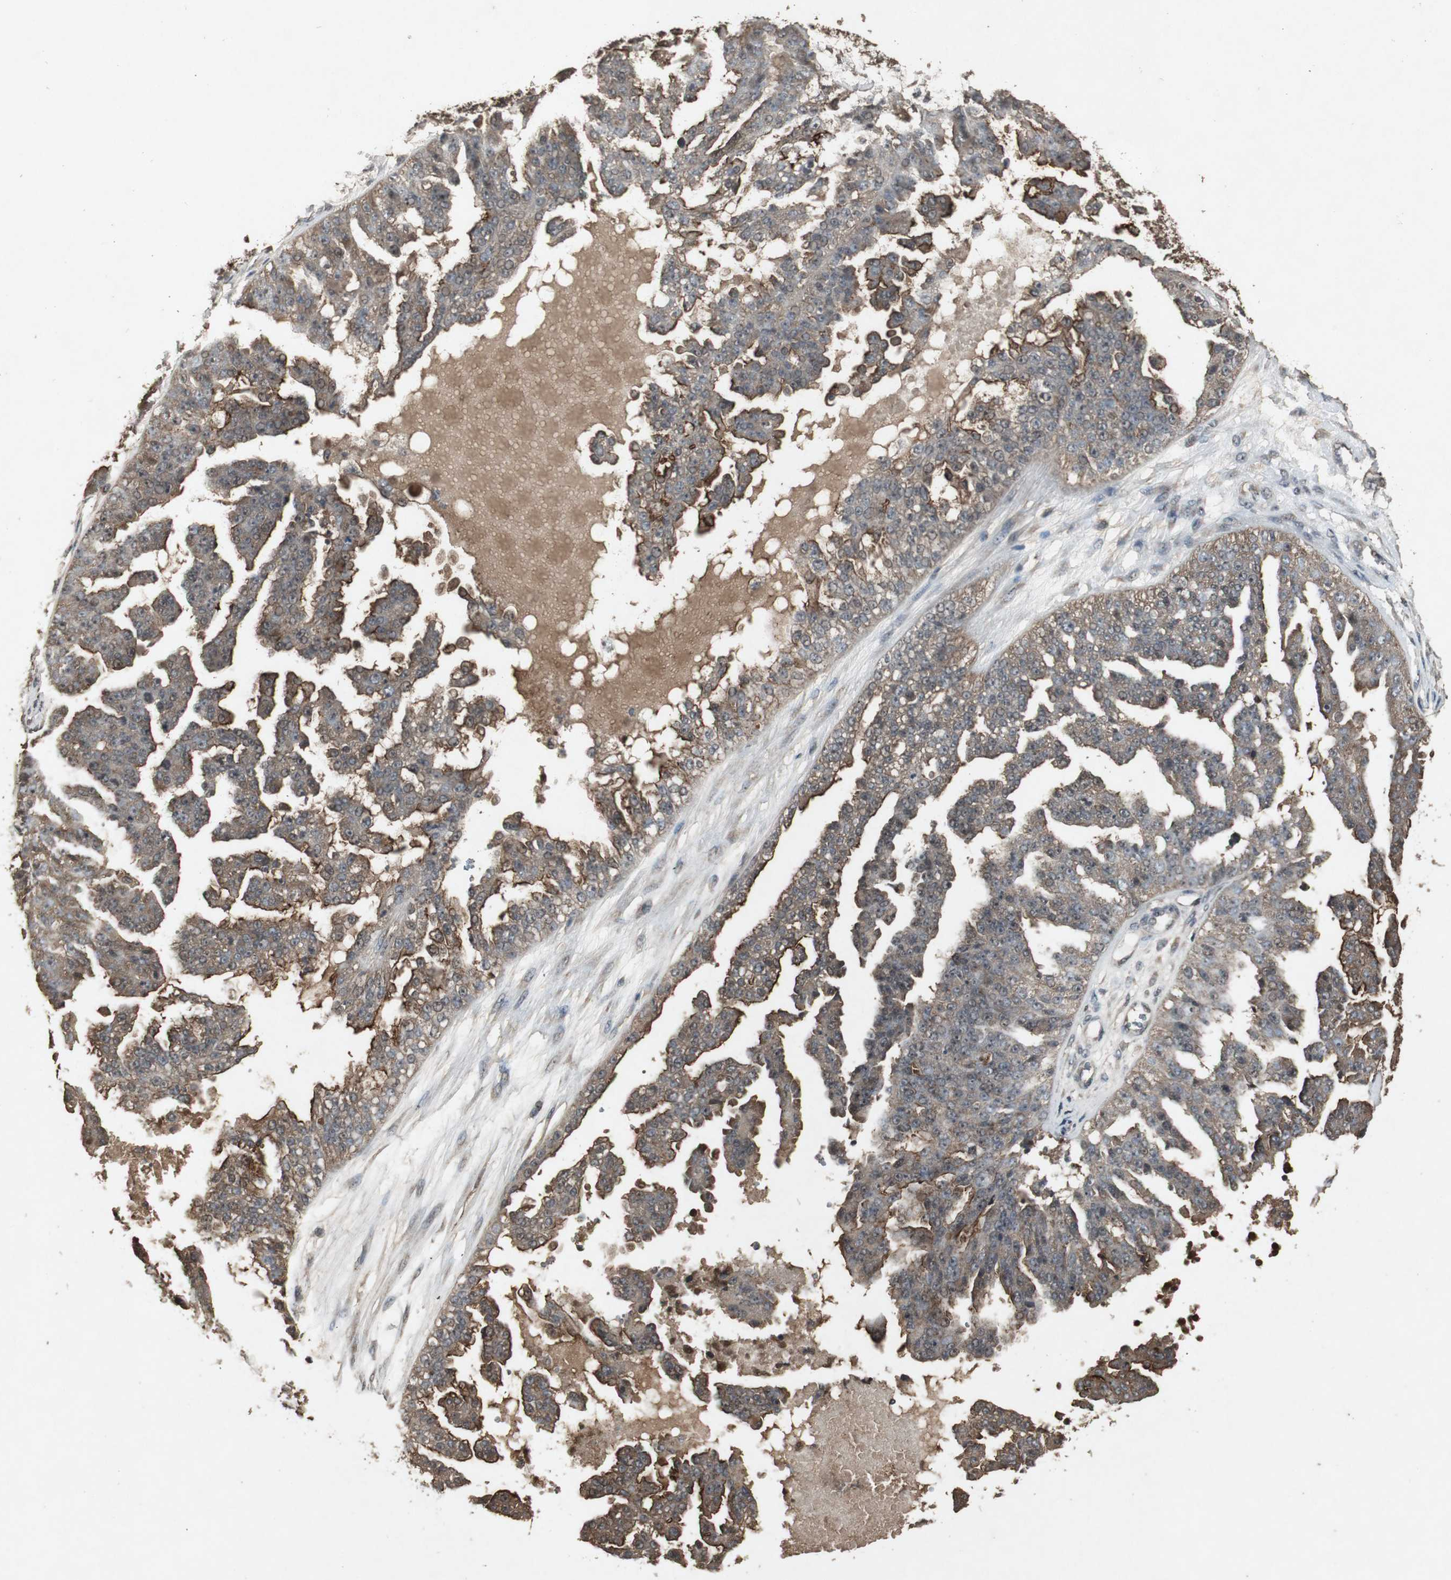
{"staining": {"intensity": "strong", "quantity": ">75%", "location": "cytoplasmic/membranous"}, "tissue": "ovarian cancer", "cell_type": "Tumor cells", "image_type": "cancer", "snomed": [{"axis": "morphology", "description": "Carcinoma, NOS"}, {"axis": "topography", "description": "Soft tissue"}, {"axis": "topography", "description": "Ovary"}], "caption": "A micrograph of ovarian cancer (carcinoma) stained for a protein reveals strong cytoplasmic/membranous brown staining in tumor cells.", "gene": "EMX1", "patient": {"sex": "female", "age": 54}}